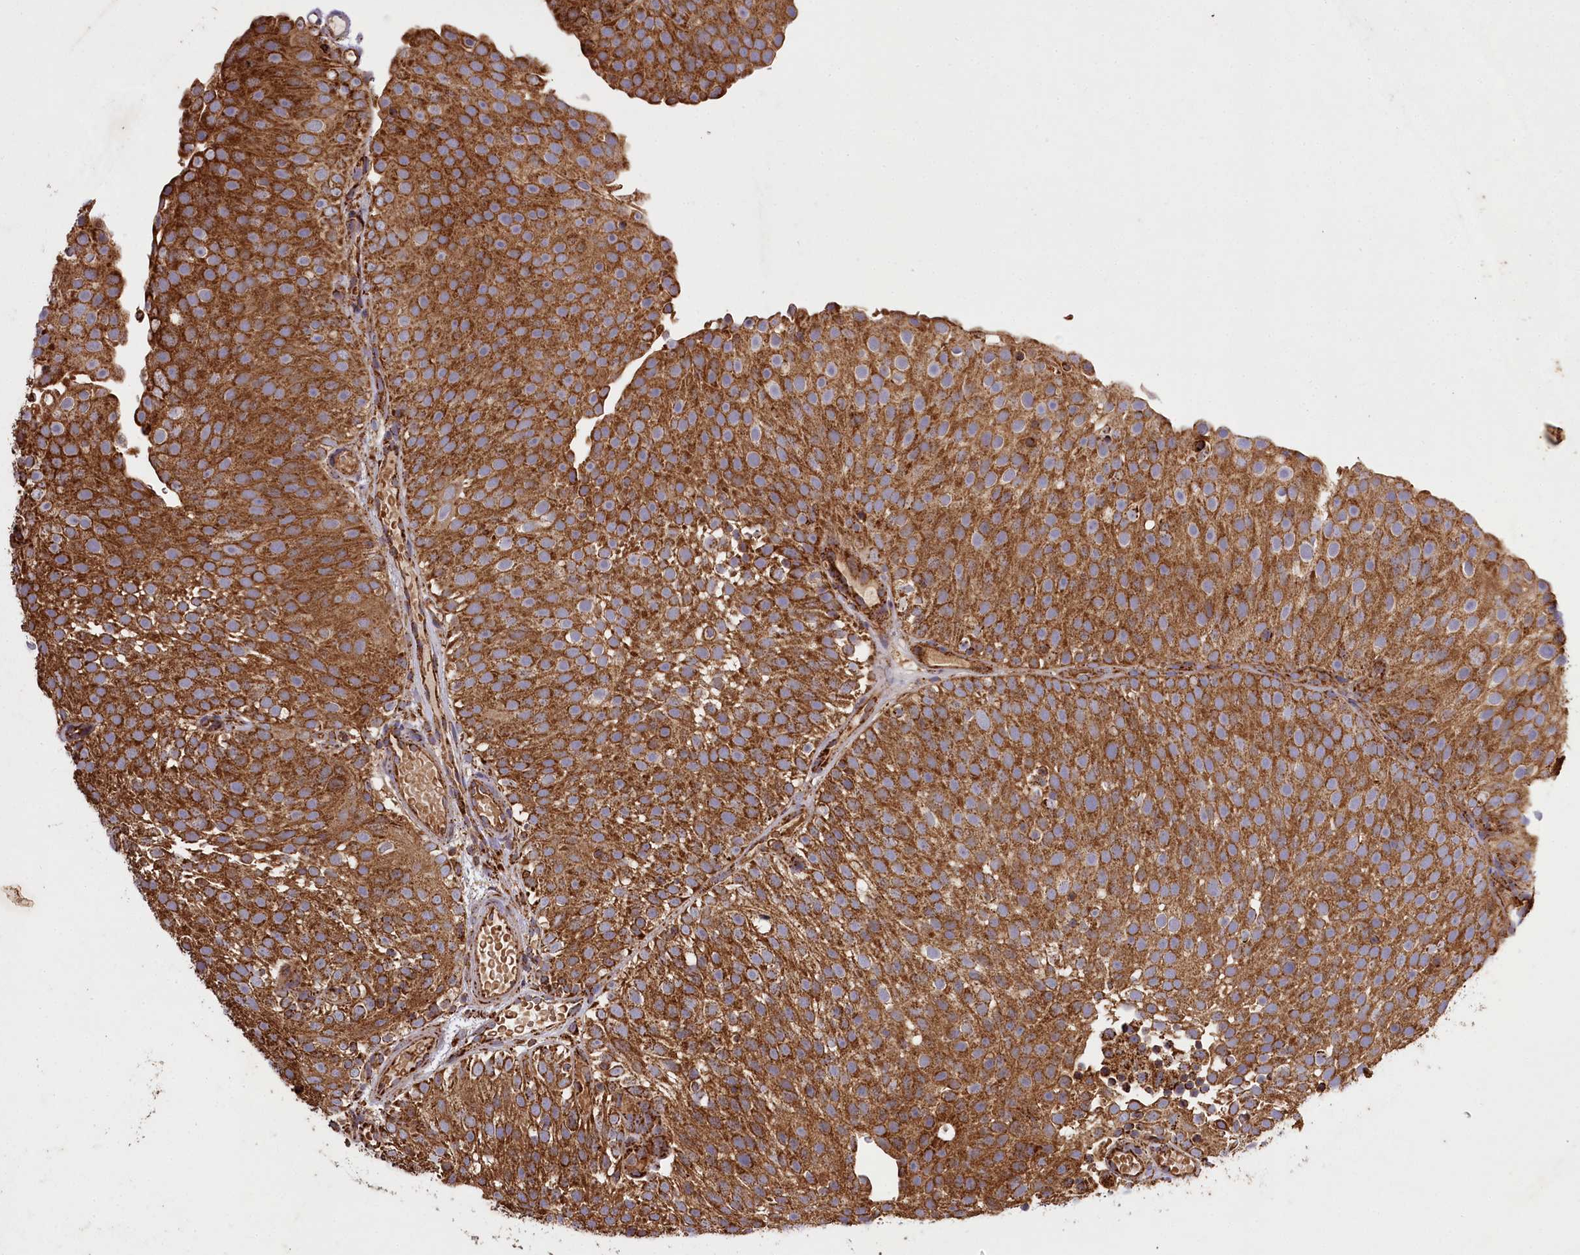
{"staining": {"intensity": "strong", "quantity": ">75%", "location": "cytoplasmic/membranous"}, "tissue": "urothelial cancer", "cell_type": "Tumor cells", "image_type": "cancer", "snomed": [{"axis": "morphology", "description": "Urothelial carcinoma, Low grade"}, {"axis": "topography", "description": "Urinary bladder"}], "caption": "Immunohistochemical staining of low-grade urothelial carcinoma exhibits high levels of strong cytoplasmic/membranous protein expression in approximately >75% of tumor cells. (Stains: DAB in brown, nuclei in blue, Microscopy: brightfield microscopy at high magnification).", "gene": "CARD19", "patient": {"sex": "male", "age": 78}}